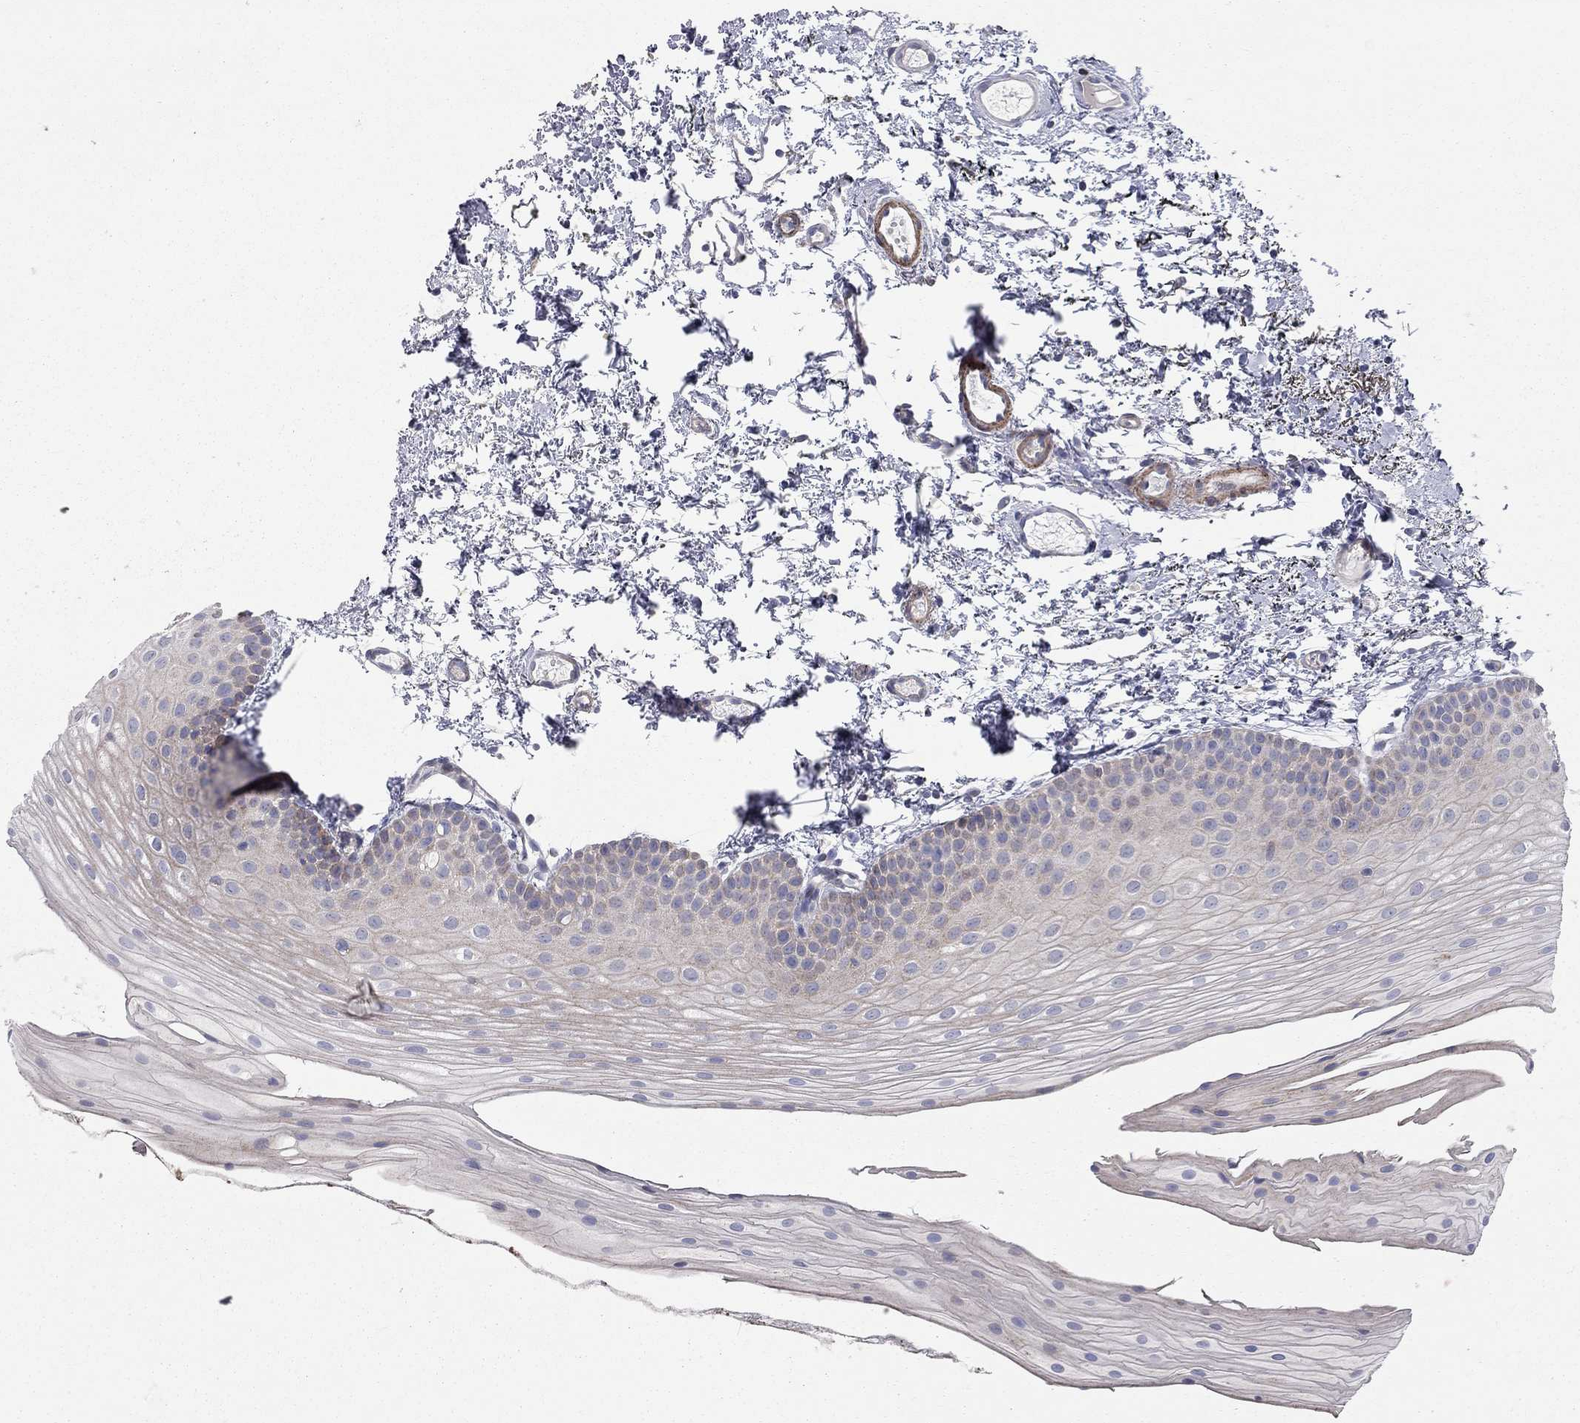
{"staining": {"intensity": "moderate", "quantity": "<25%", "location": "cytoplasmic/membranous"}, "tissue": "oral mucosa", "cell_type": "Squamous epithelial cells", "image_type": "normal", "snomed": [{"axis": "morphology", "description": "Normal tissue, NOS"}, {"axis": "topography", "description": "Oral tissue"}], "caption": "This micrograph shows unremarkable oral mucosa stained with IHC to label a protein in brown. The cytoplasmic/membranous of squamous epithelial cells show moderate positivity for the protein. Nuclei are counter-stained blue.", "gene": "KANSL1L", "patient": {"sex": "female", "age": 57}}